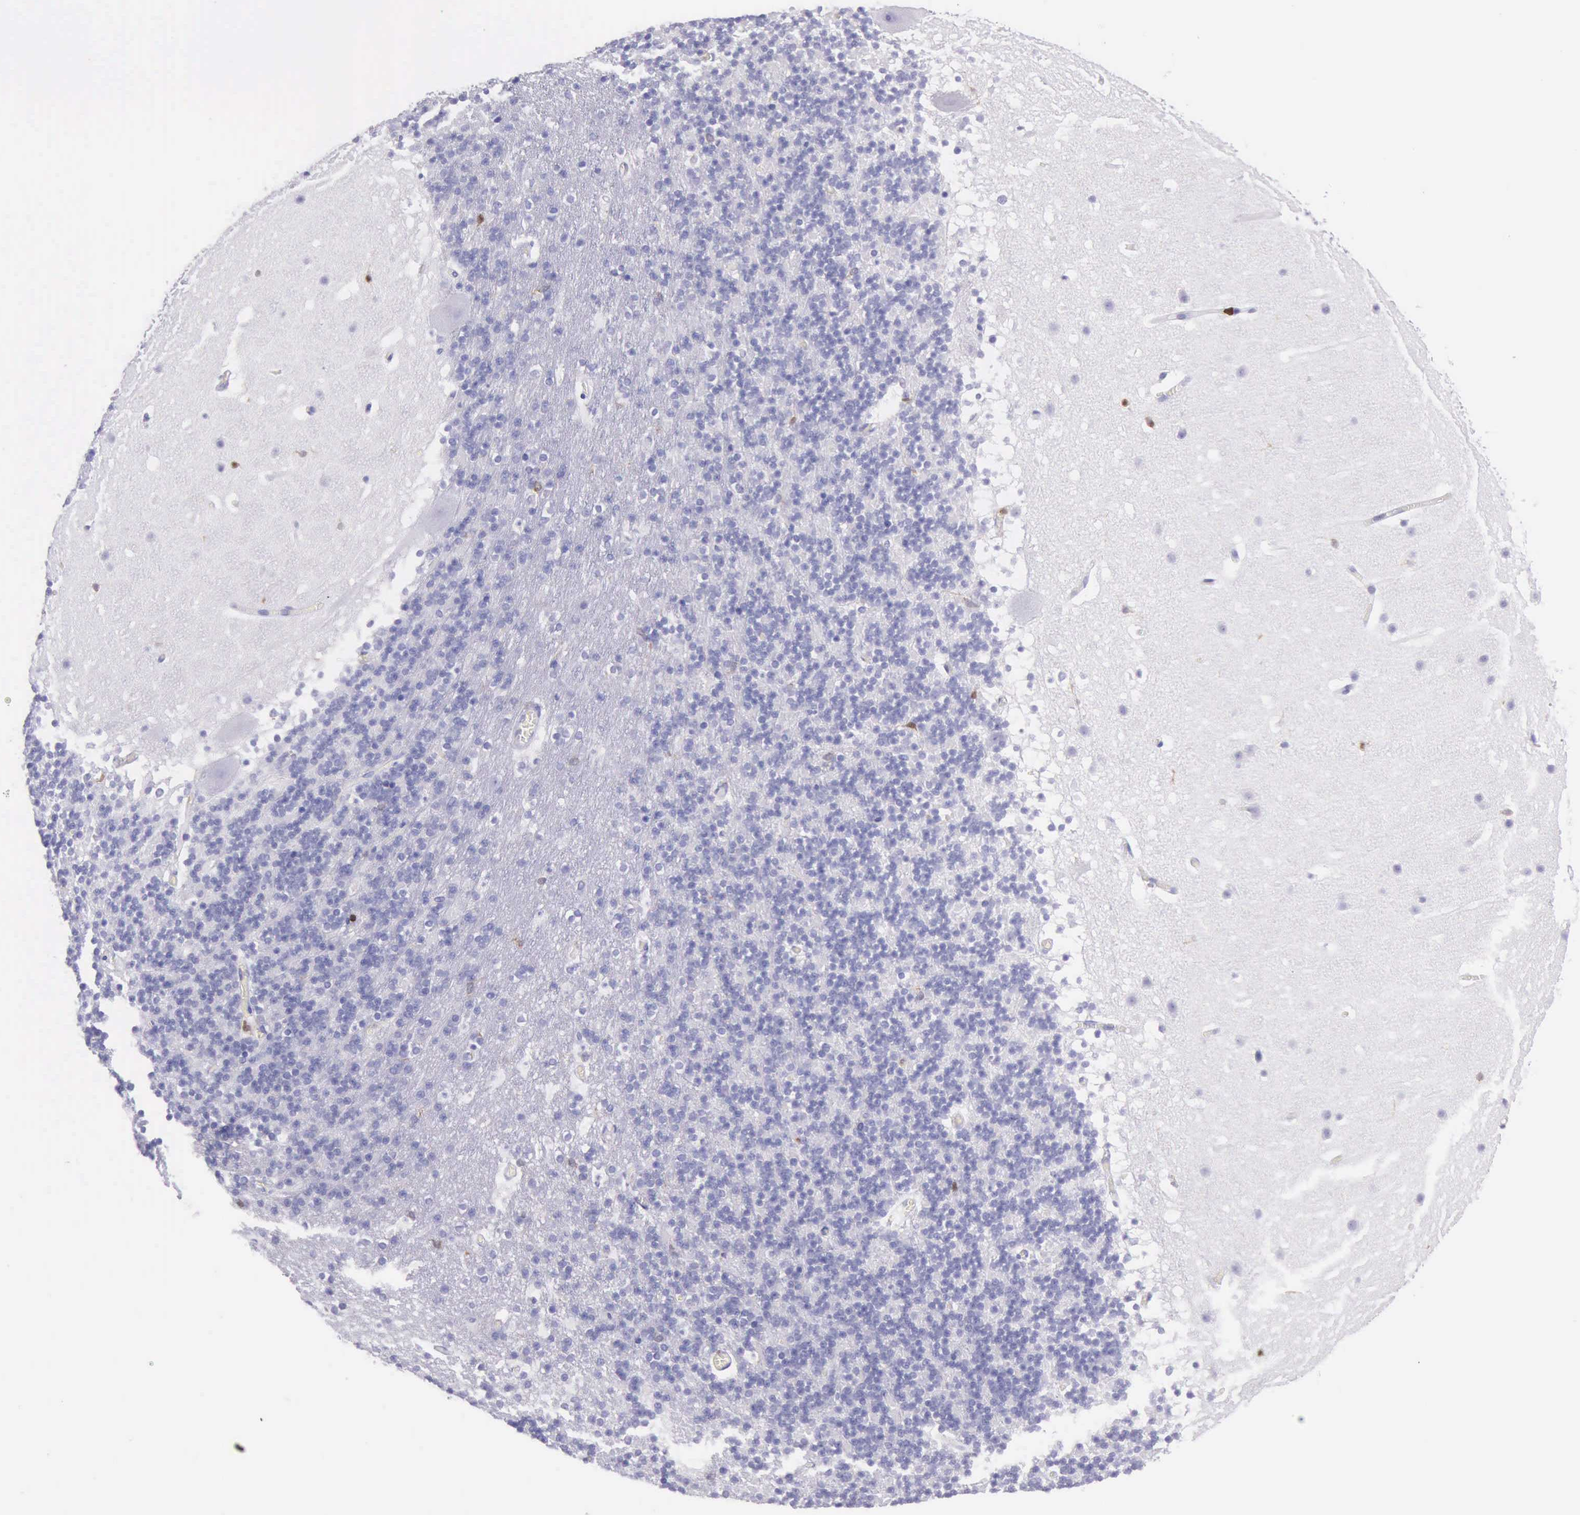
{"staining": {"intensity": "negative", "quantity": "none", "location": "none"}, "tissue": "cerebellum", "cell_type": "Cells in granular layer", "image_type": "normal", "snomed": [{"axis": "morphology", "description": "Normal tissue, NOS"}, {"axis": "topography", "description": "Cerebellum"}], "caption": "Human cerebellum stained for a protein using immunohistochemistry (IHC) shows no staining in cells in granular layer.", "gene": "BTK", "patient": {"sex": "male", "age": 45}}